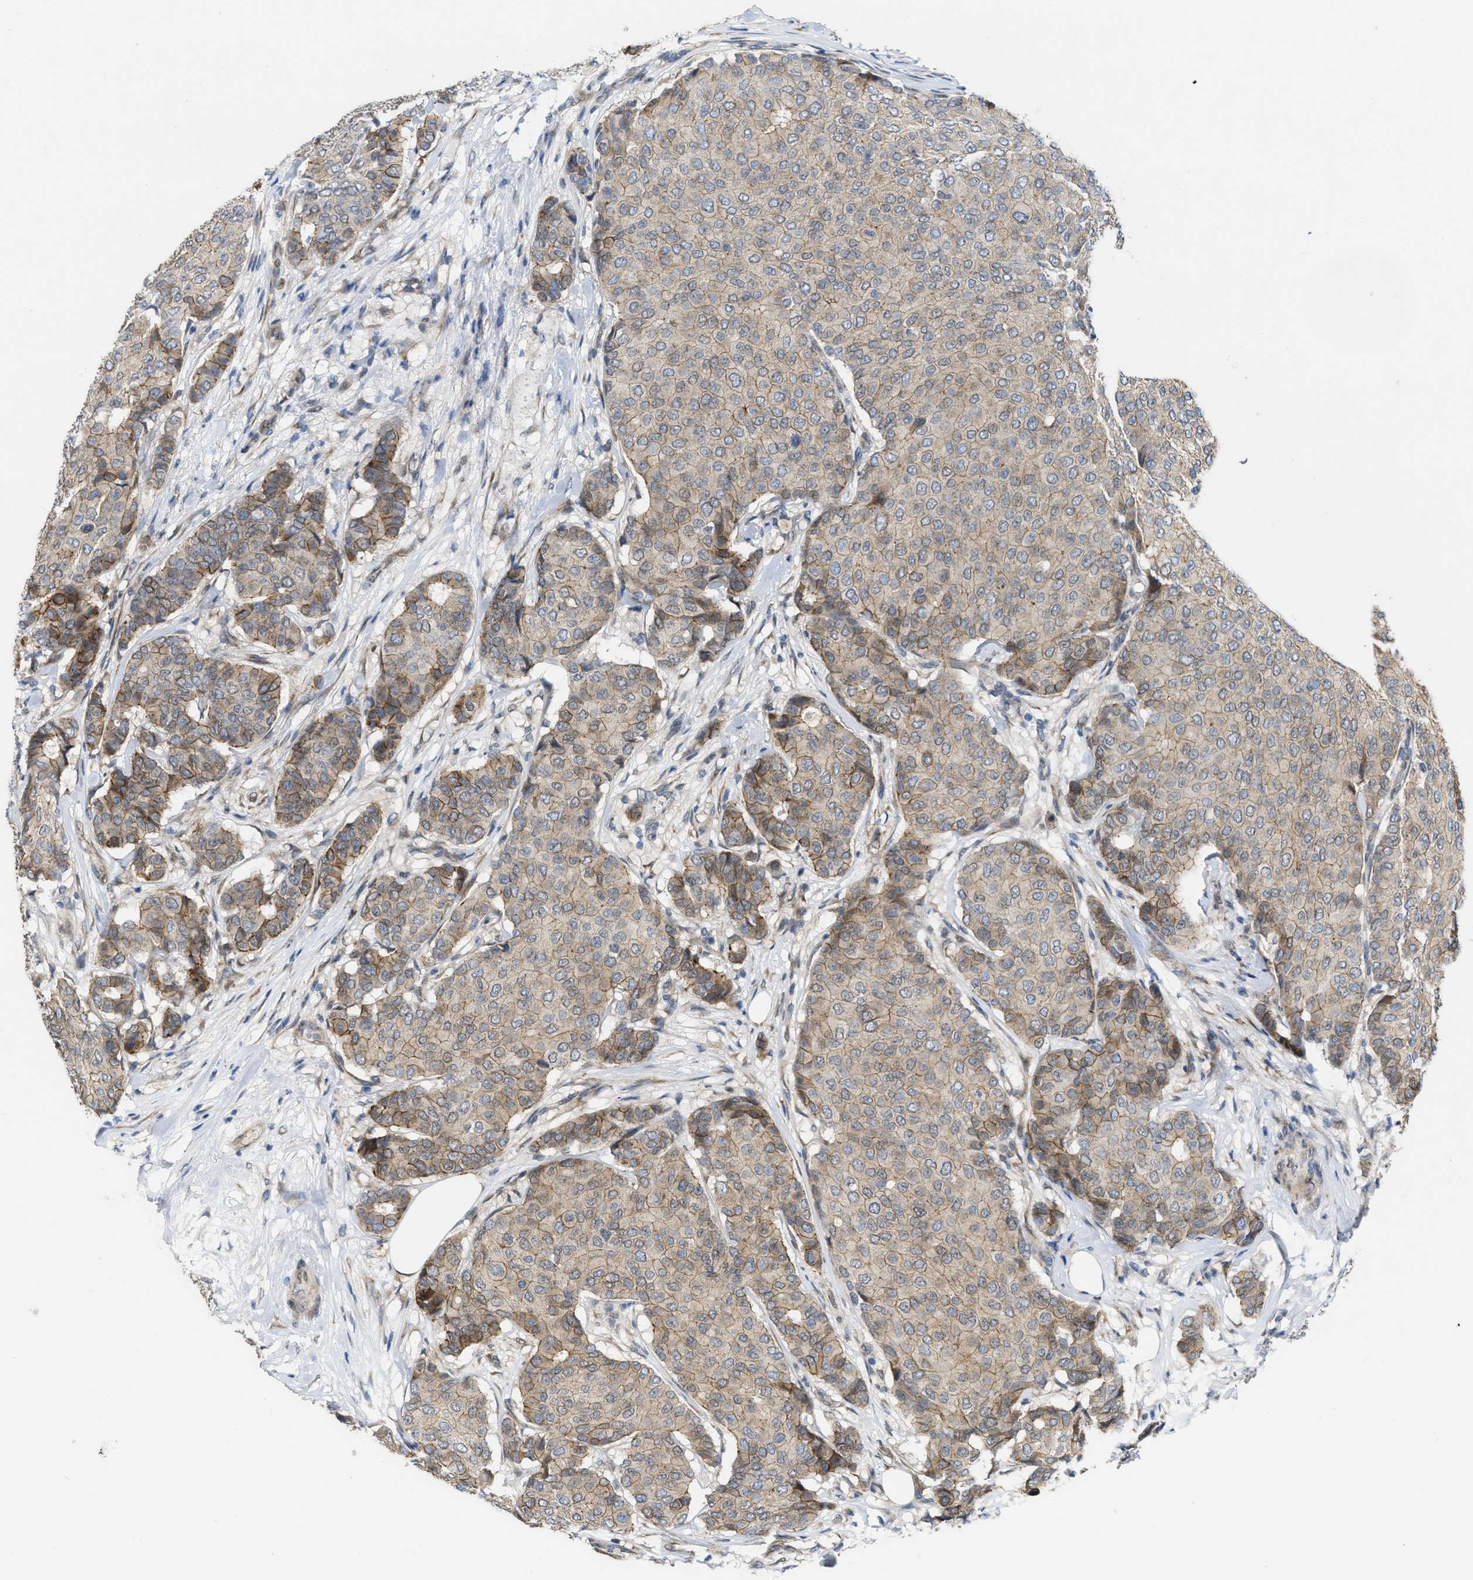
{"staining": {"intensity": "weak", "quantity": ">75%", "location": "cytoplasmic/membranous"}, "tissue": "breast cancer", "cell_type": "Tumor cells", "image_type": "cancer", "snomed": [{"axis": "morphology", "description": "Duct carcinoma"}, {"axis": "topography", "description": "Breast"}], "caption": "A brown stain highlights weak cytoplasmic/membranous staining of a protein in human invasive ductal carcinoma (breast) tumor cells.", "gene": "CDPF1", "patient": {"sex": "female", "age": 75}}